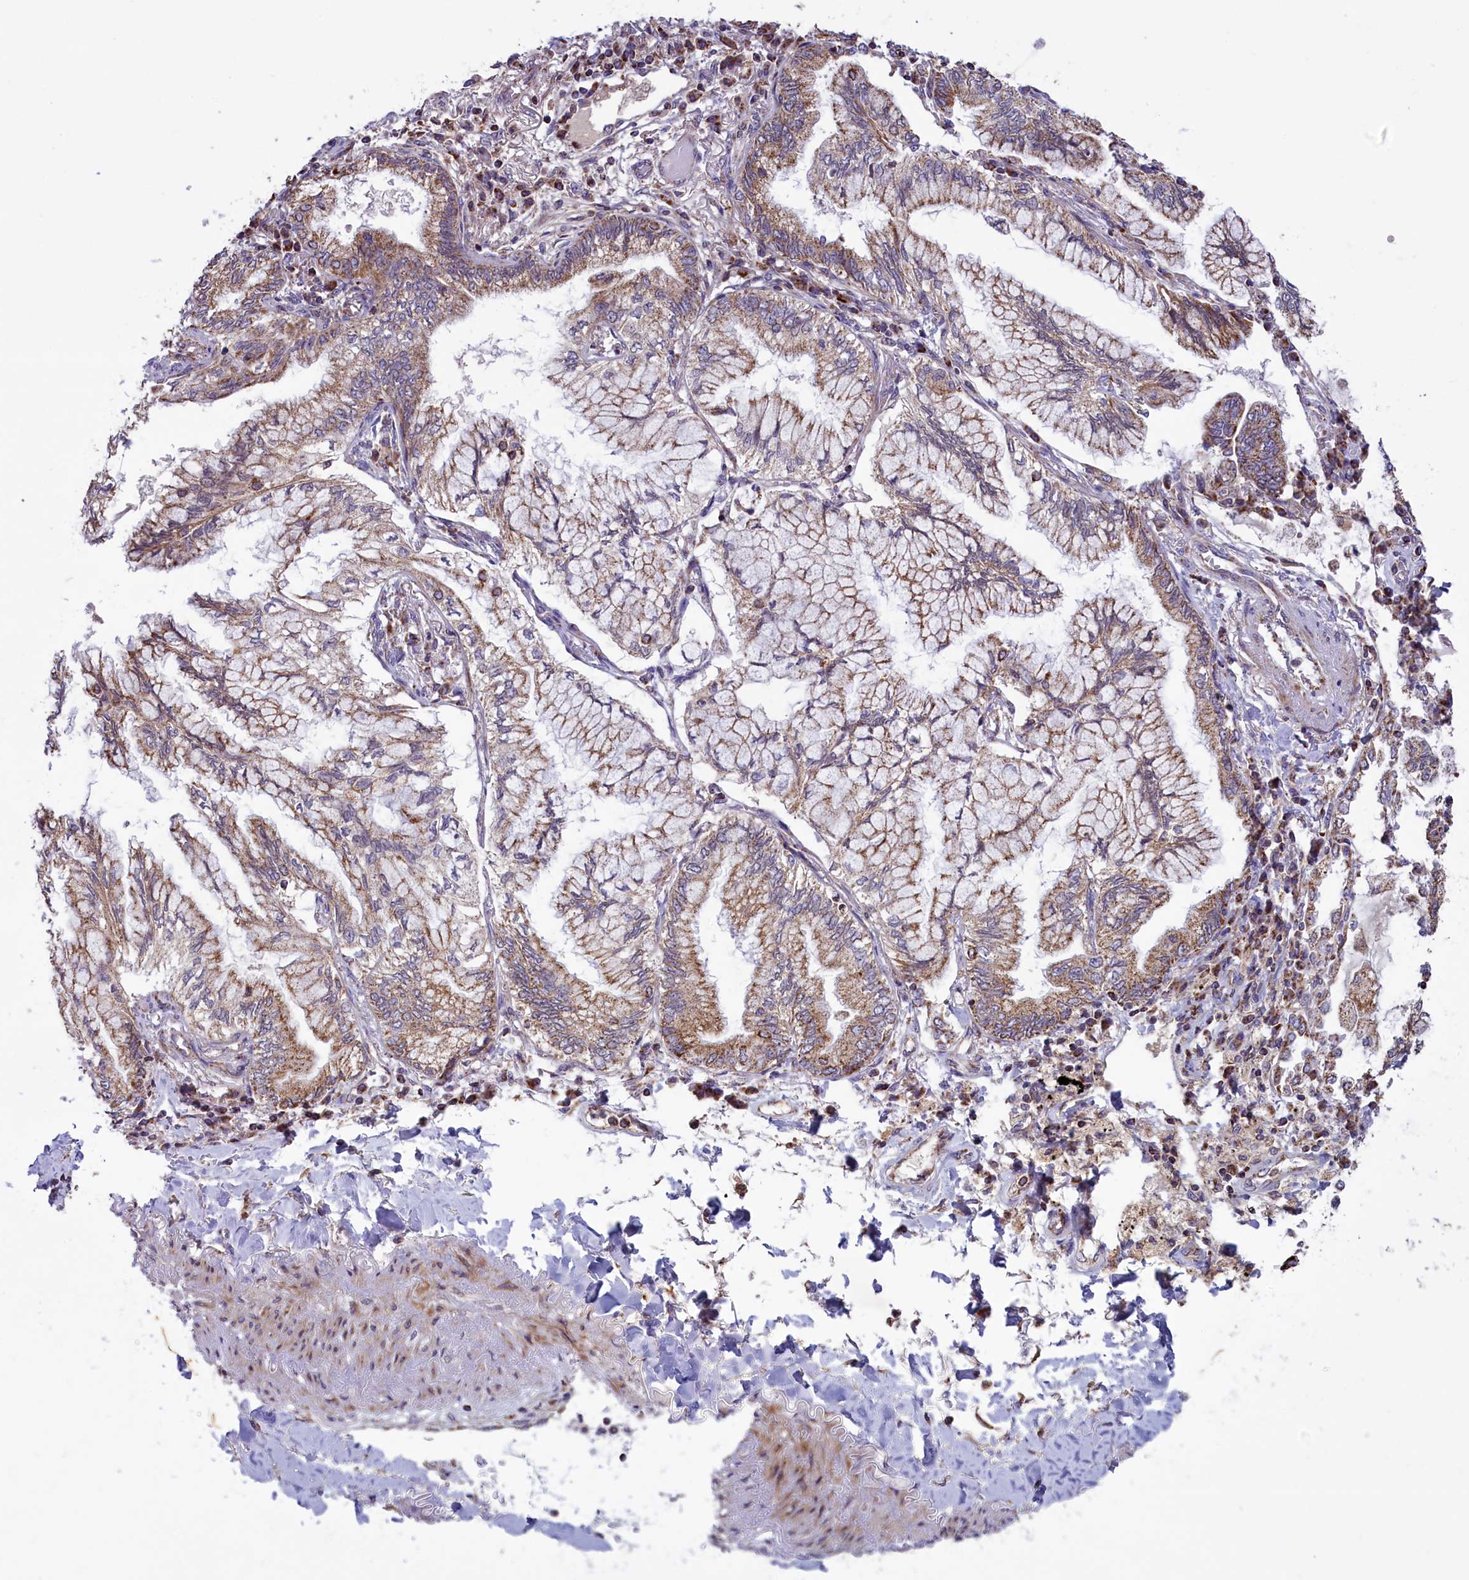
{"staining": {"intensity": "moderate", "quantity": ">75%", "location": "cytoplasmic/membranous"}, "tissue": "lung cancer", "cell_type": "Tumor cells", "image_type": "cancer", "snomed": [{"axis": "morphology", "description": "Adenocarcinoma, NOS"}, {"axis": "topography", "description": "Lung"}], "caption": "Immunohistochemical staining of human lung cancer exhibits medium levels of moderate cytoplasmic/membranous protein positivity in approximately >75% of tumor cells.", "gene": "GLRX5", "patient": {"sex": "female", "age": 70}}